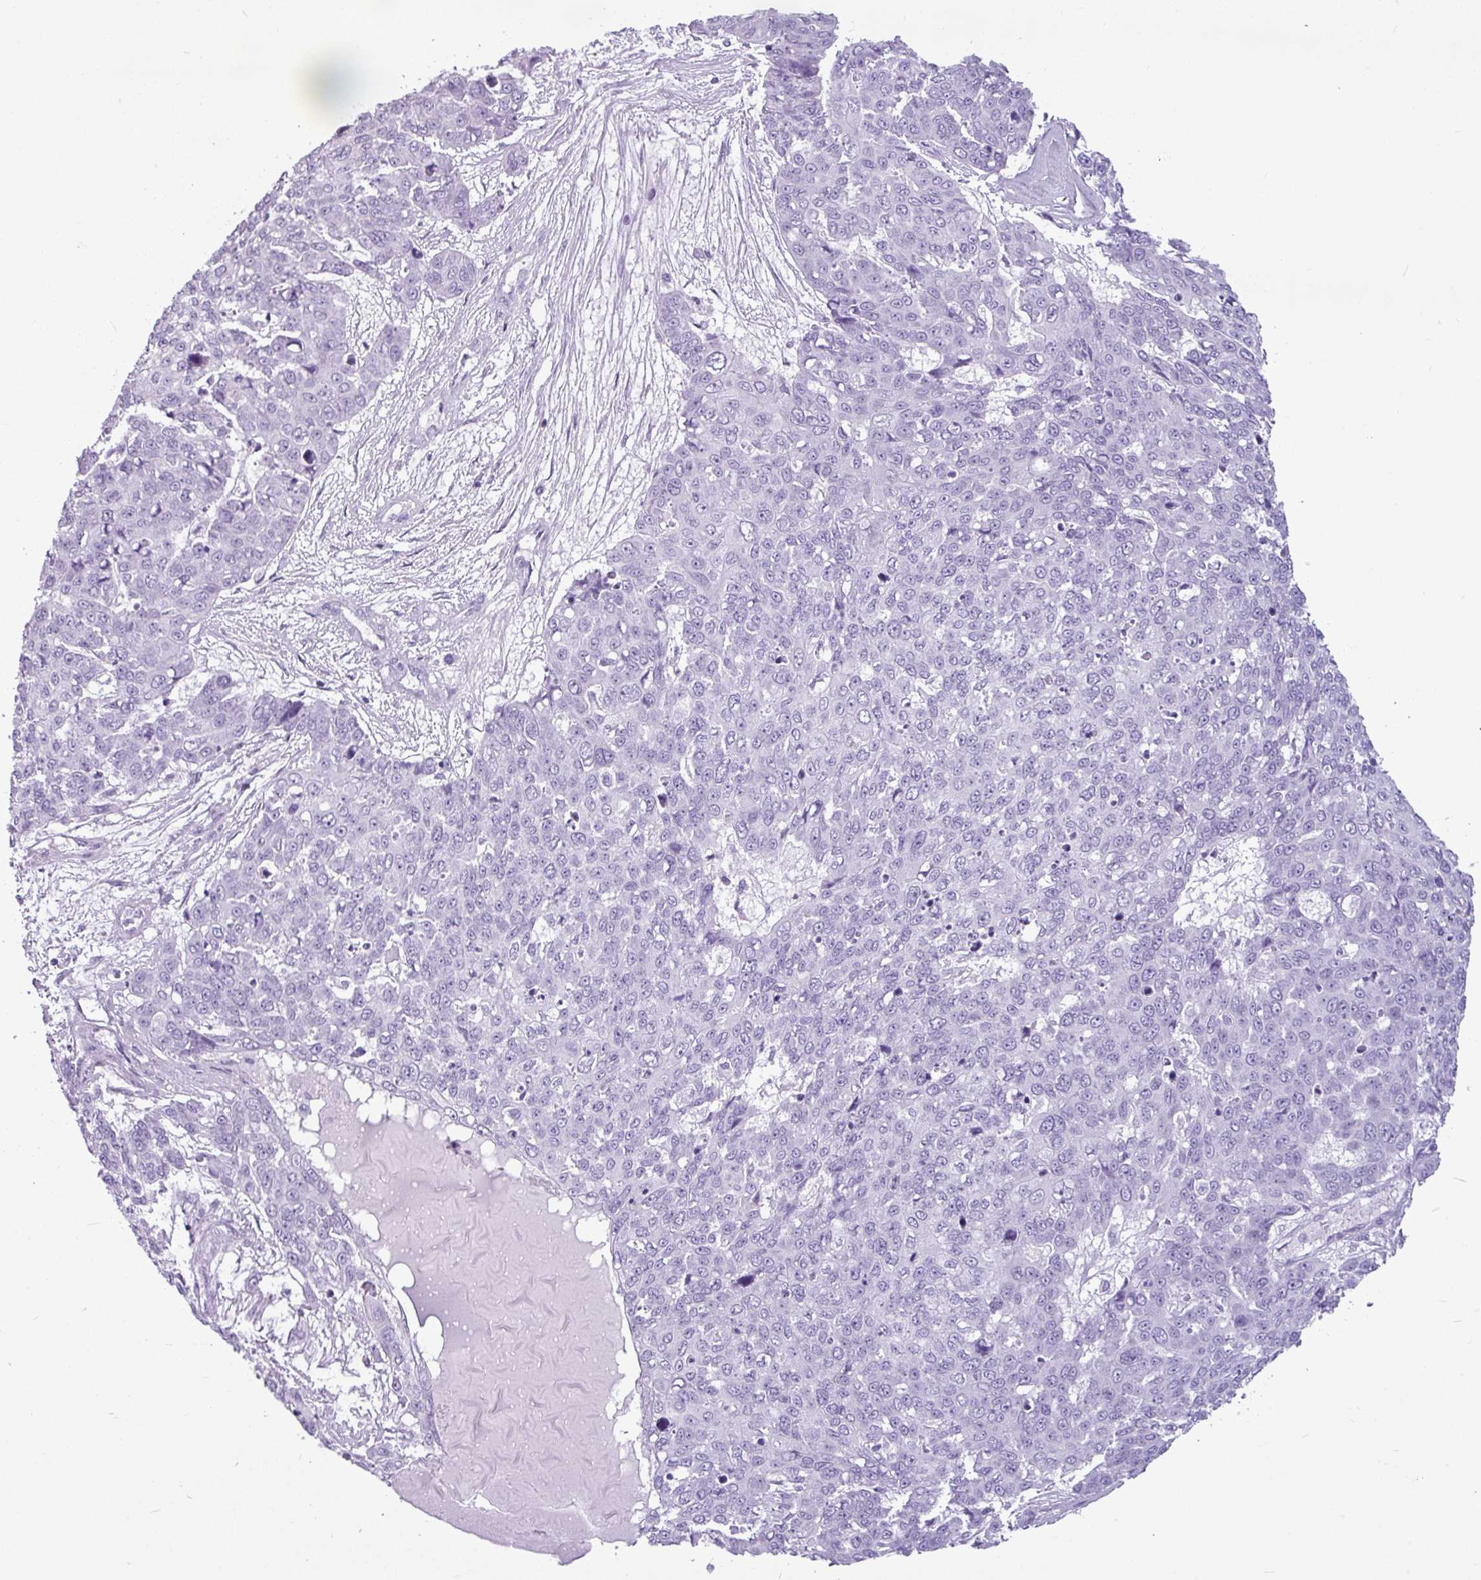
{"staining": {"intensity": "negative", "quantity": "none", "location": "none"}, "tissue": "skin cancer", "cell_type": "Tumor cells", "image_type": "cancer", "snomed": [{"axis": "morphology", "description": "Squamous cell carcinoma, NOS"}, {"axis": "topography", "description": "Skin"}], "caption": "Tumor cells are negative for protein expression in human skin squamous cell carcinoma.", "gene": "AMY1B", "patient": {"sex": "male", "age": 71}}